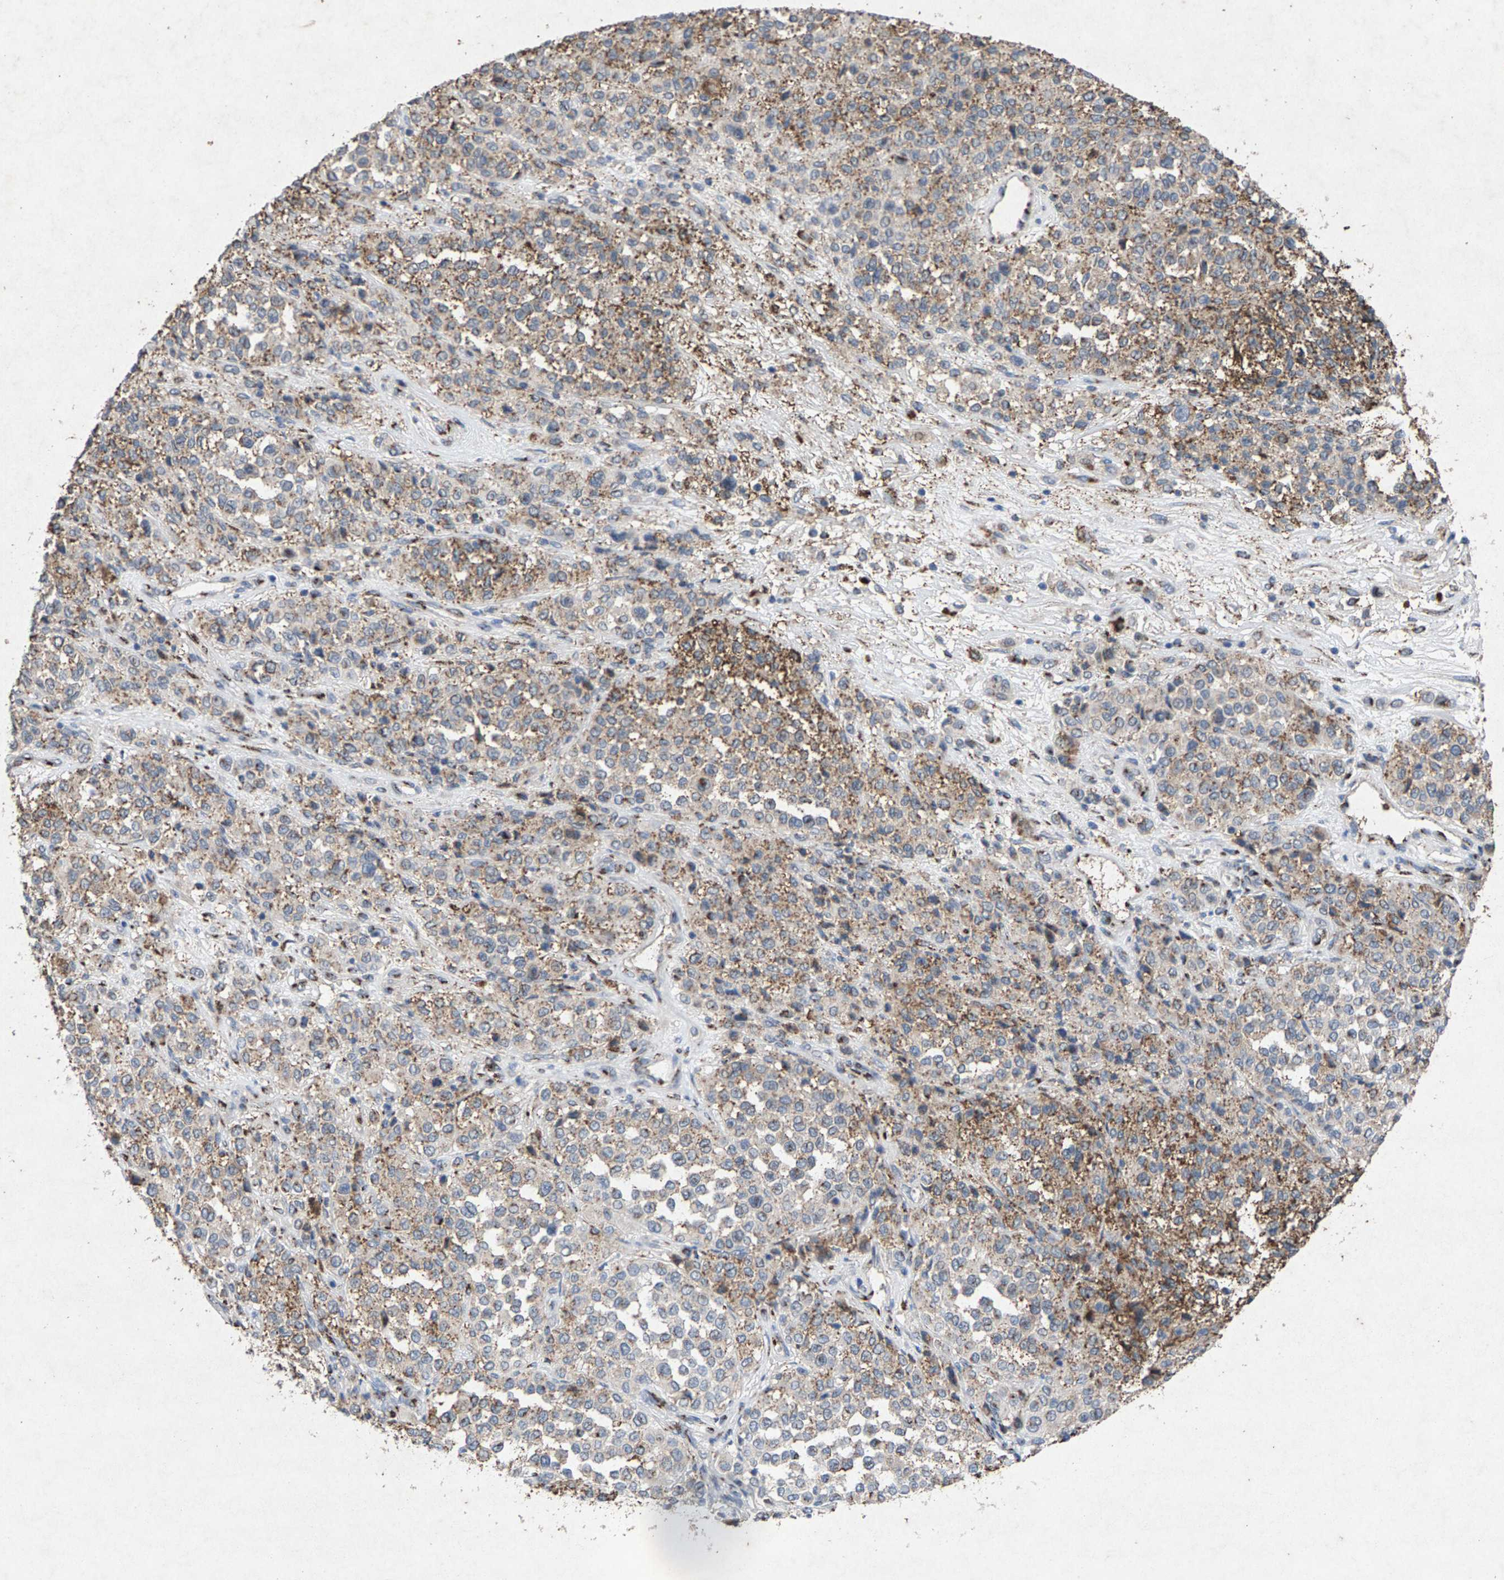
{"staining": {"intensity": "moderate", "quantity": ">75%", "location": "cytoplasmic/membranous"}, "tissue": "melanoma", "cell_type": "Tumor cells", "image_type": "cancer", "snomed": [{"axis": "morphology", "description": "Malignant melanoma, Metastatic site"}, {"axis": "topography", "description": "Pancreas"}], "caption": "The histopathology image shows a brown stain indicating the presence of a protein in the cytoplasmic/membranous of tumor cells in melanoma.", "gene": "MAN2A1", "patient": {"sex": "female", "age": 30}}